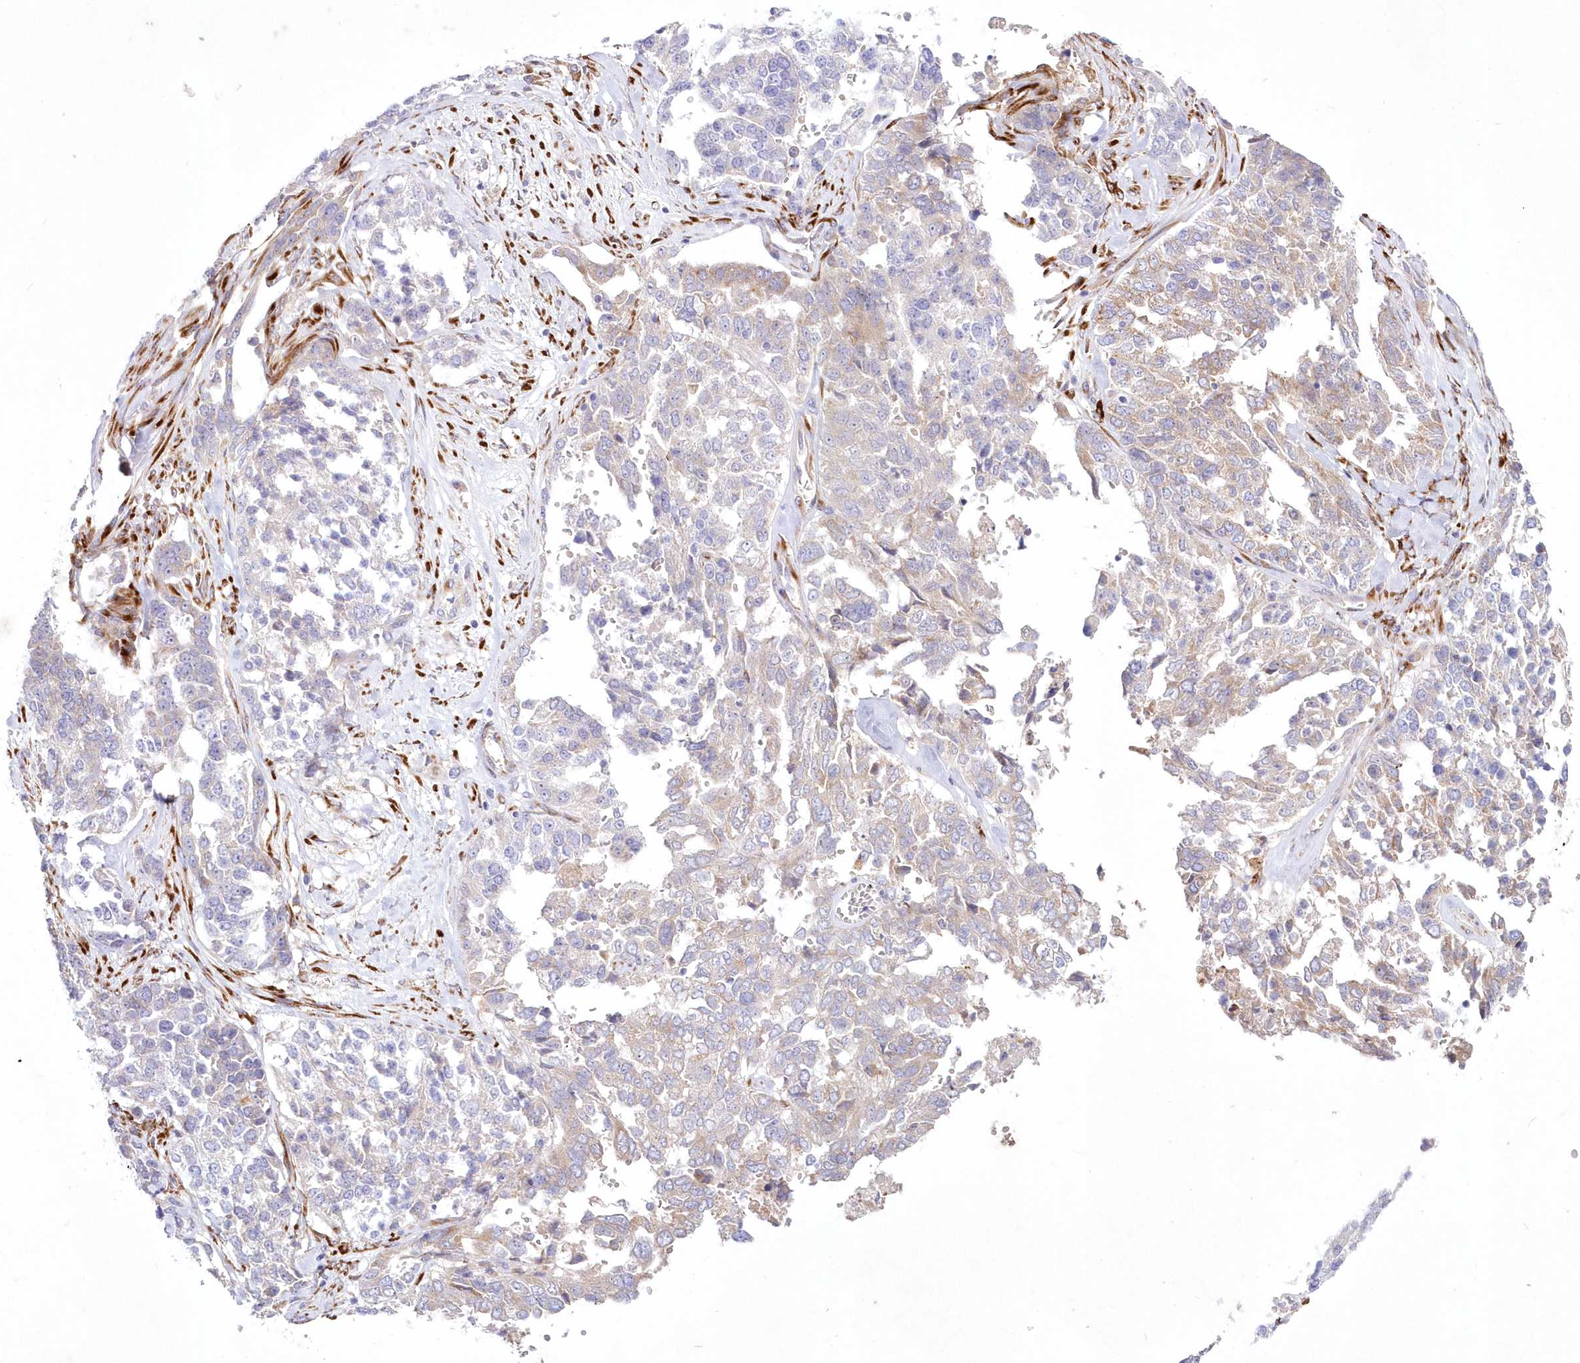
{"staining": {"intensity": "weak", "quantity": "<25%", "location": "cytoplasmic/membranous"}, "tissue": "ovarian cancer", "cell_type": "Tumor cells", "image_type": "cancer", "snomed": [{"axis": "morphology", "description": "Cystadenocarcinoma, serous, NOS"}, {"axis": "topography", "description": "Ovary"}], "caption": "Ovarian serous cystadenocarcinoma was stained to show a protein in brown. There is no significant staining in tumor cells.", "gene": "ARFGEF3", "patient": {"sex": "female", "age": 44}}